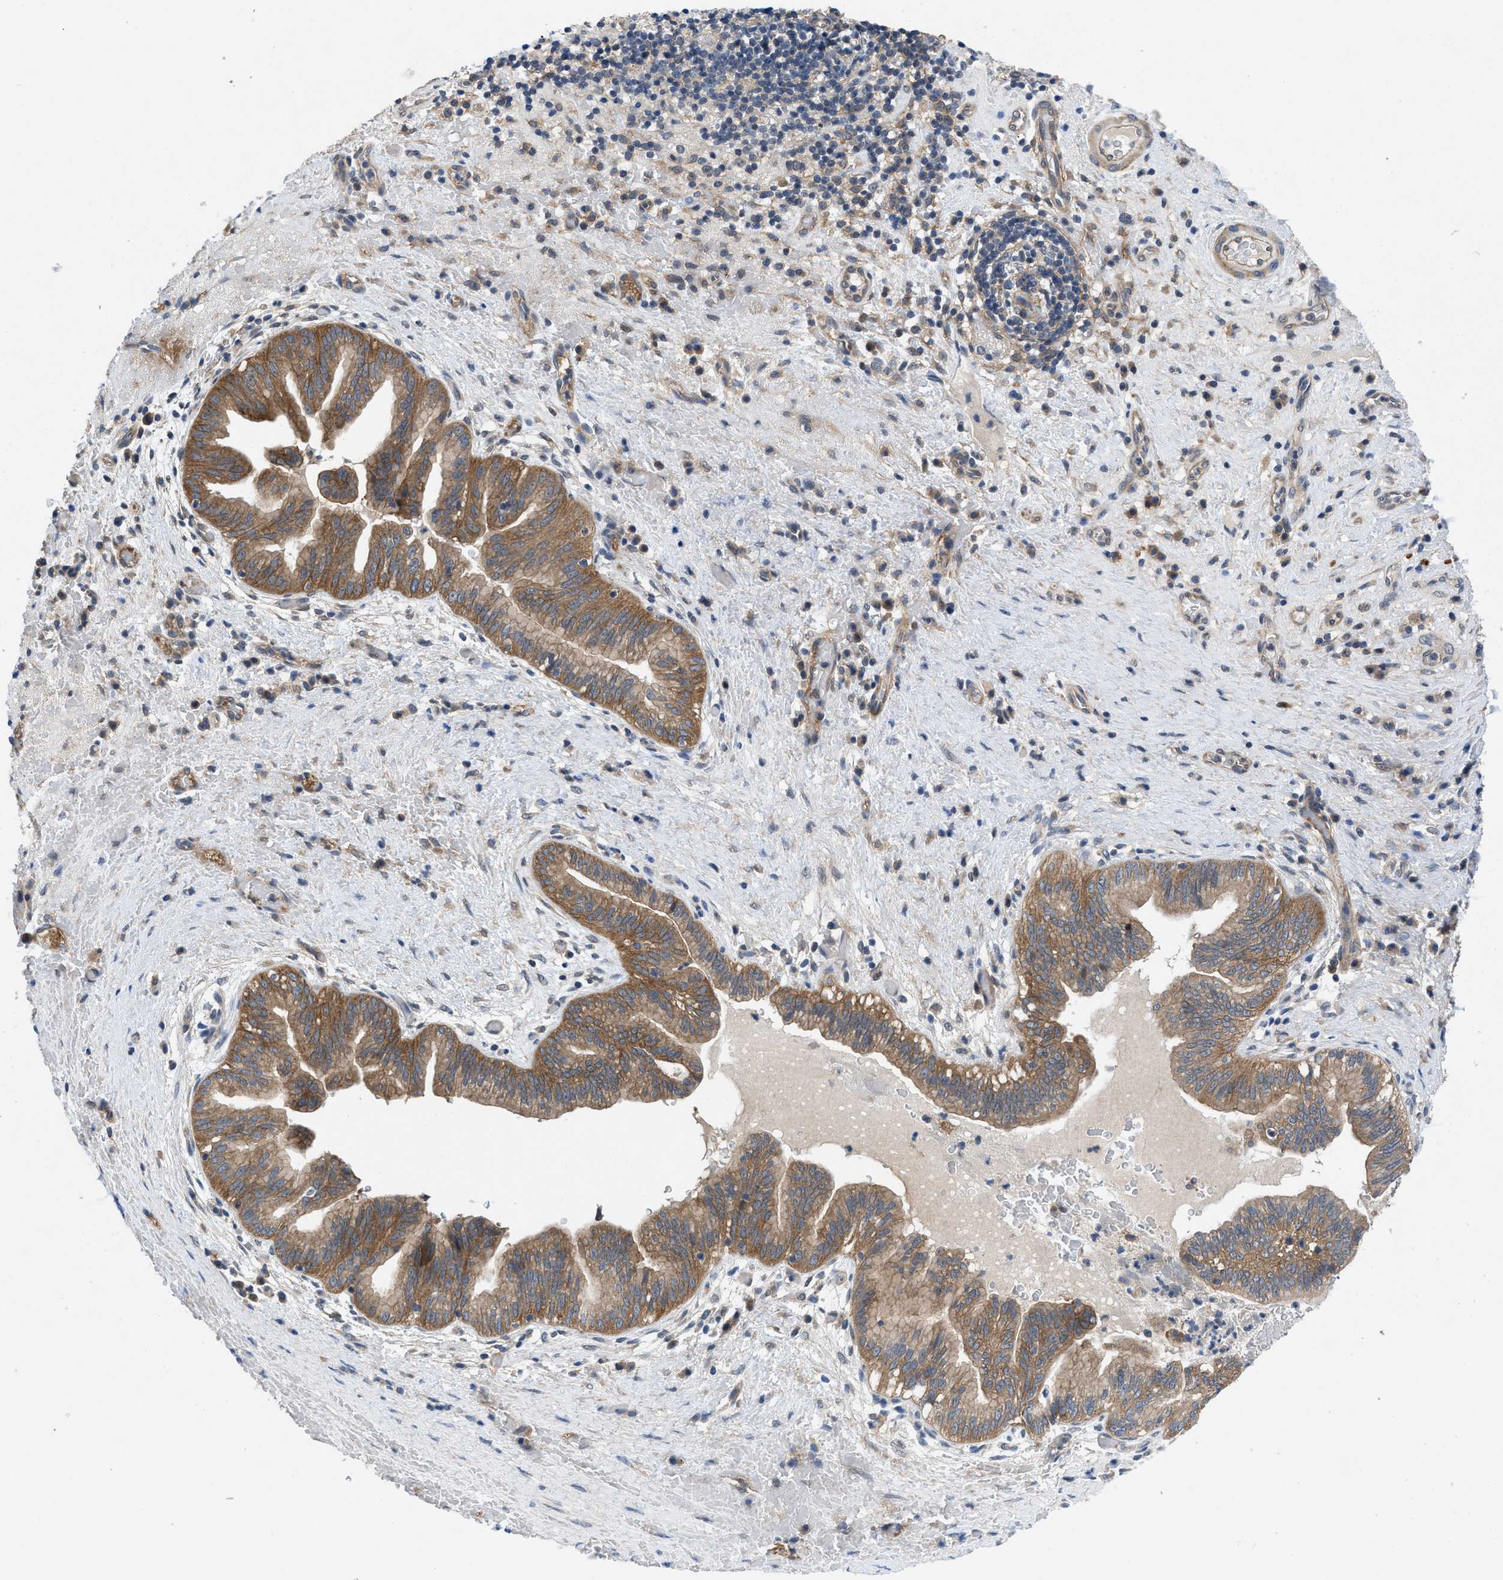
{"staining": {"intensity": "moderate", "quantity": ">75%", "location": "cytoplasmic/membranous"}, "tissue": "liver cancer", "cell_type": "Tumor cells", "image_type": "cancer", "snomed": [{"axis": "morphology", "description": "Cholangiocarcinoma"}, {"axis": "topography", "description": "Liver"}], "caption": "Moderate cytoplasmic/membranous staining for a protein is appreciated in about >75% of tumor cells of liver cancer using immunohistochemistry (IHC).", "gene": "PANX1", "patient": {"sex": "female", "age": 38}}